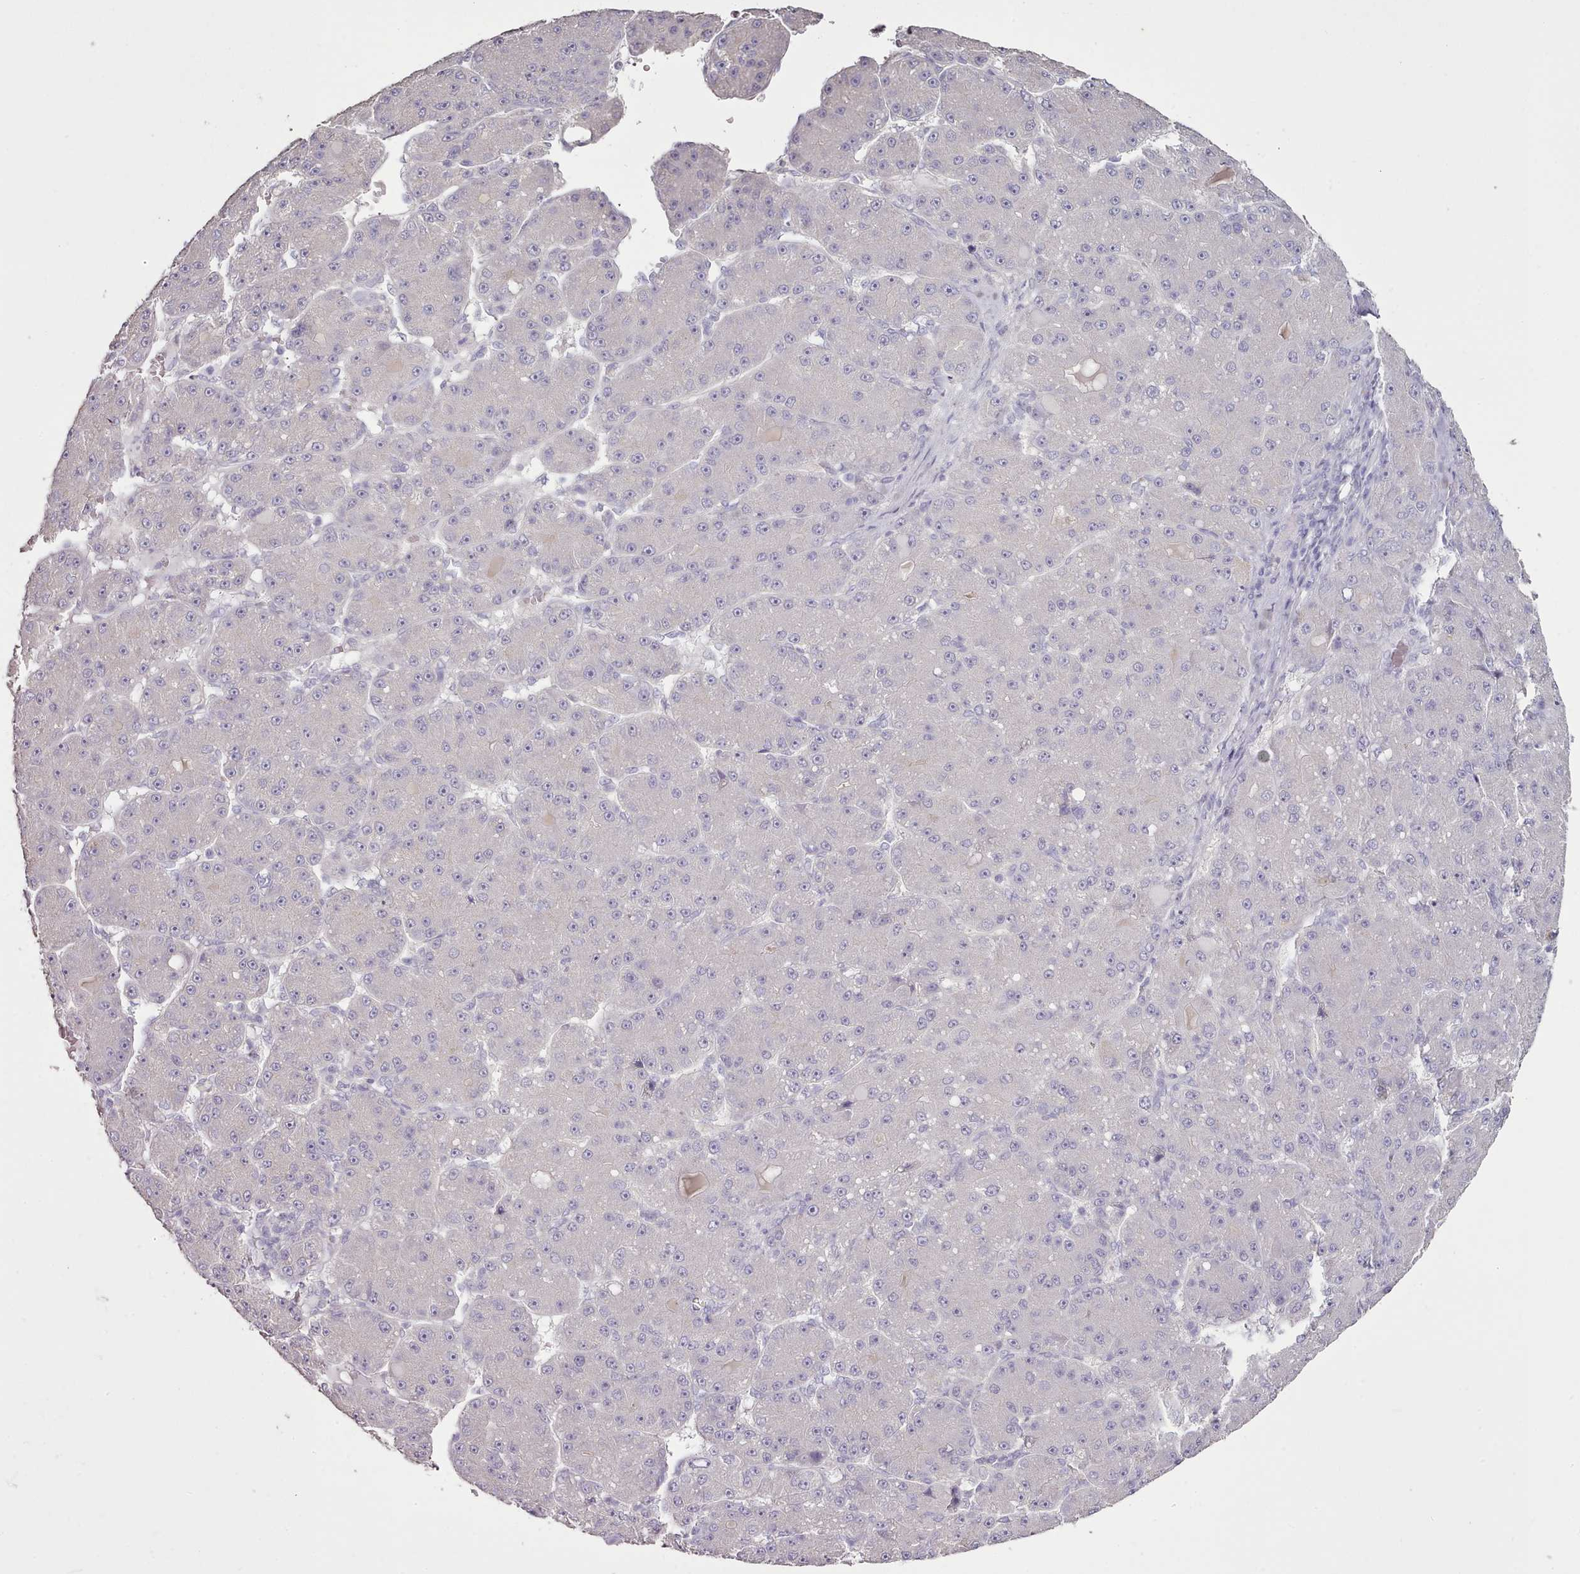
{"staining": {"intensity": "negative", "quantity": "none", "location": "none"}, "tissue": "liver cancer", "cell_type": "Tumor cells", "image_type": "cancer", "snomed": [{"axis": "morphology", "description": "Carcinoma, Hepatocellular, NOS"}, {"axis": "topography", "description": "Liver"}], "caption": "Immunohistochemistry of liver cancer (hepatocellular carcinoma) shows no expression in tumor cells. (IHC, brightfield microscopy, high magnification).", "gene": "BLOC1S2", "patient": {"sex": "male", "age": 67}}